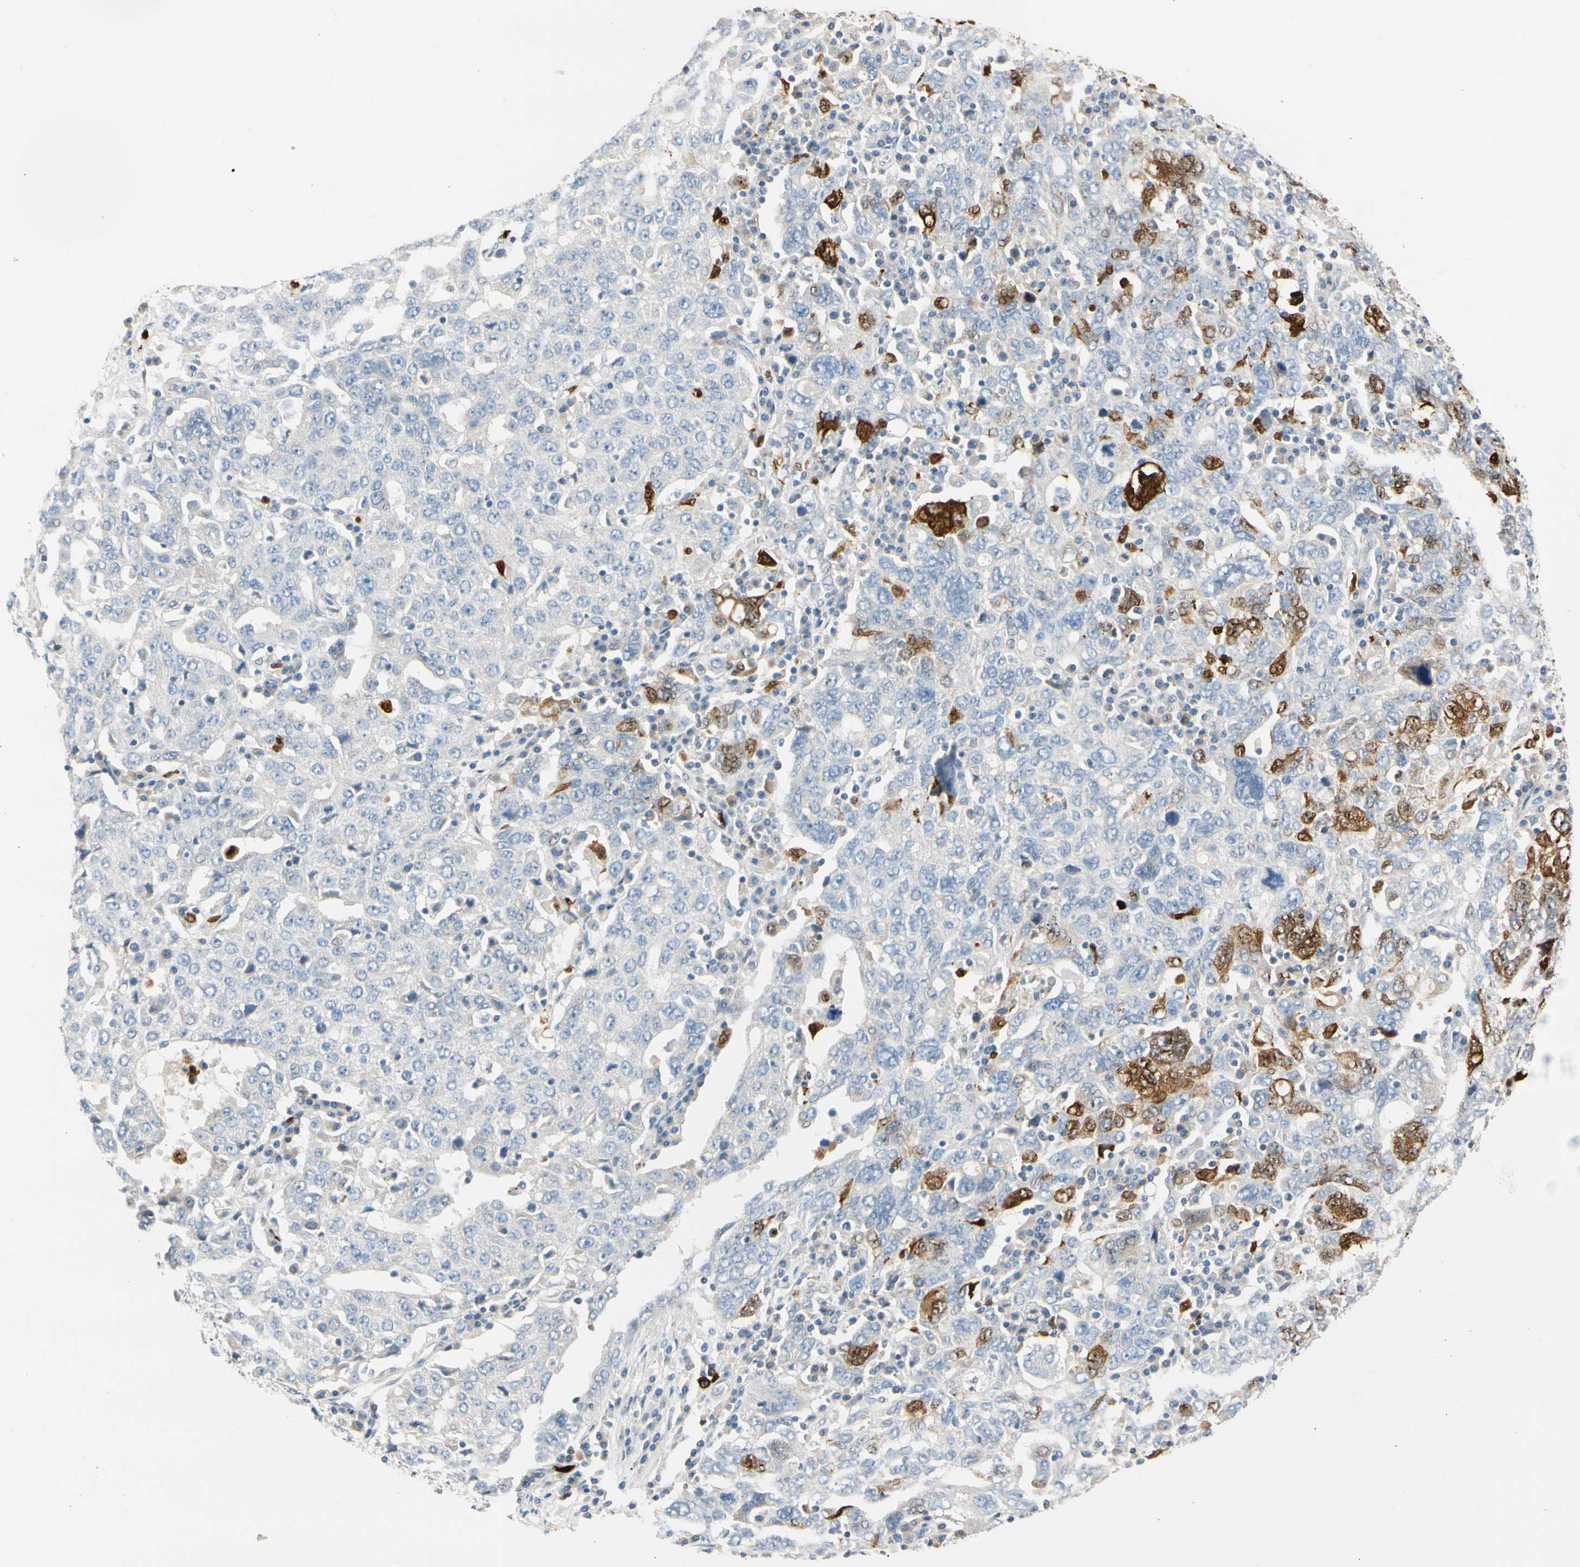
{"staining": {"intensity": "strong", "quantity": "<25%", "location": "cytoplasmic/membranous"}, "tissue": "ovarian cancer", "cell_type": "Tumor cells", "image_type": "cancer", "snomed": [{"axis": "morphology", "description": "Carcinoma, endometroid"}, {"axis": "topography", "description": "Ovary"}], "caption": "Human endometroid carcinoma (ovarian) stained with a brown dye exhibits strong cytoplasmic/membranous positive positivity in about <25% of tumor cells.", "gene": "TRAF5", "patient": {"sex": "female", "age": 62}}